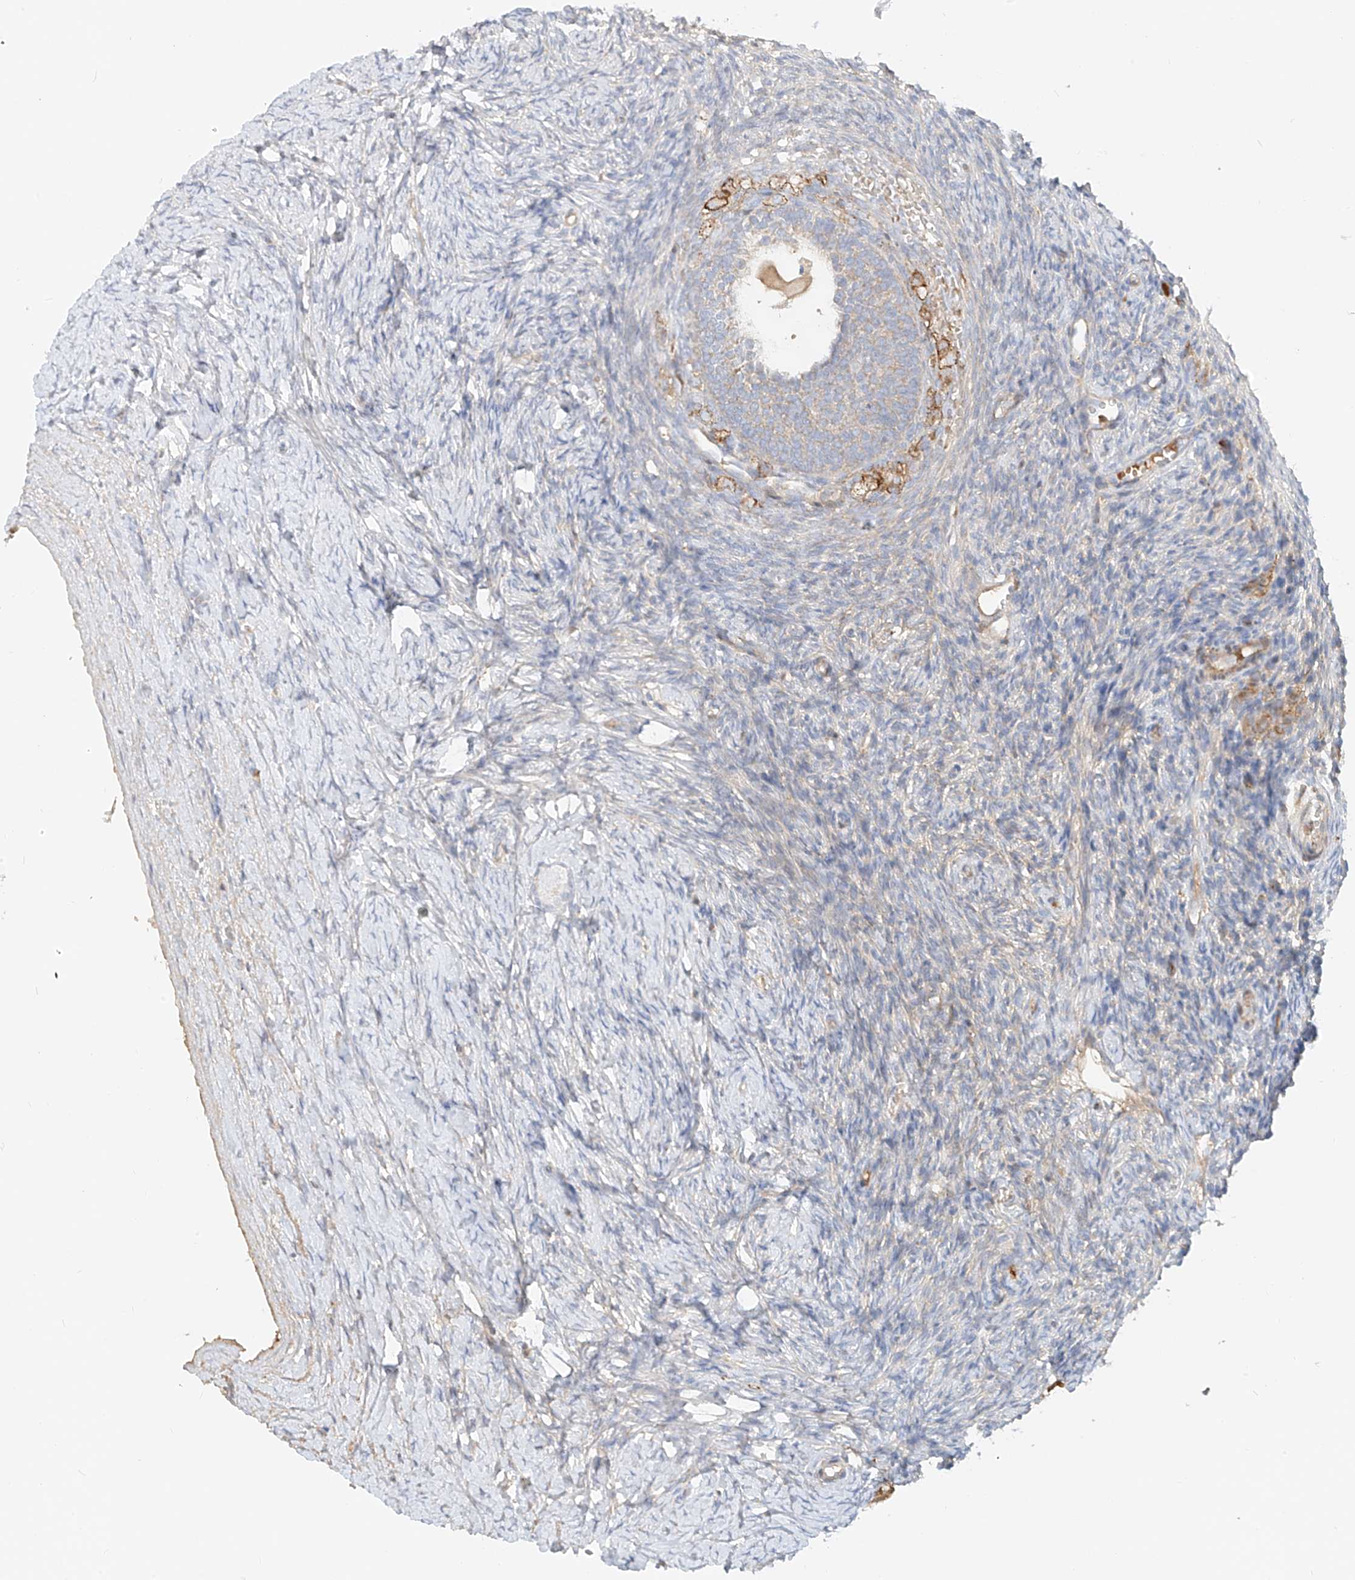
{"staining": {"intensity": "moderate", "quantity": "<25%", "location": "cytoplasmic/membranous"}, "tissue": "ovary", "cell_type": "Follicle cells", "image_type": "normal", "snomed": [{"axis": "morphology", "description": "Normal tissue, NOS"}, {"axis": "morphology", "description": "Developmental malformation"}, {"axis": "topography", "description": "Ovary"}], "caption": "The histopathology image displays staining of benign ovary, revealing moderate cytoplasmic/membranous protein staining (brown color) within follicle cells.", "gene": "OCSTAMP", "patient": {"sex": "female", "age": 39}}